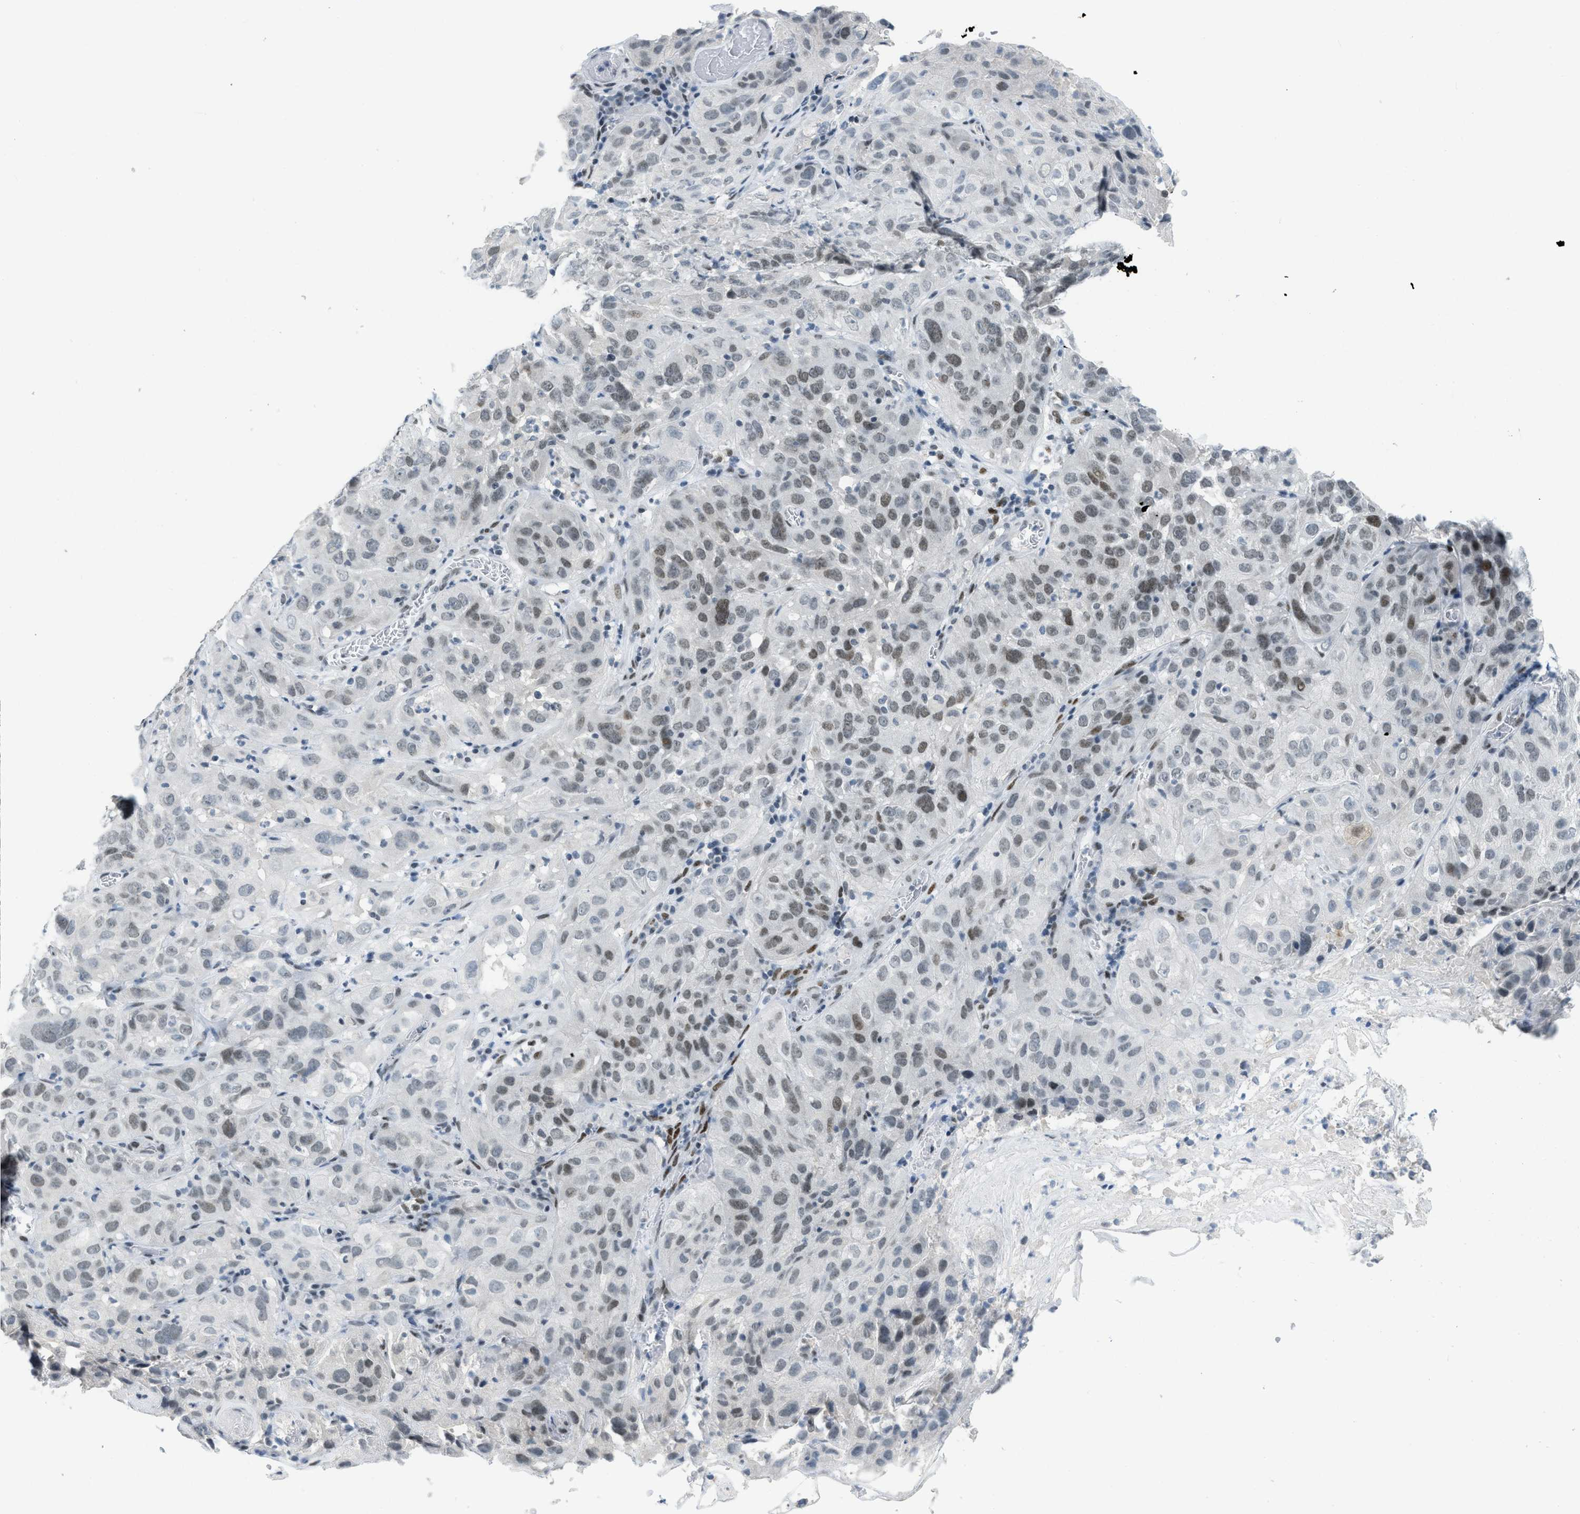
{"staining": {"intensity": "moderate", "quantity": "25%-75%", "location": "nuclear"}, "tissue": "cervical cancer", "cell_type": "Tumor cells", "image_type": "cancer", "snomed": [{"axis": "morphology", "description": "Squamous cell carcinoma, NOS"}, {"axis": "topography", "description": "Cervix"}], "caption": "A brown stain shows moderate nuclear staining of a protein in human squamous cell carcinoma (cervical) tumor cells.", "gene": "PBX1", "patient": {"sex": "female", "age": 32}}